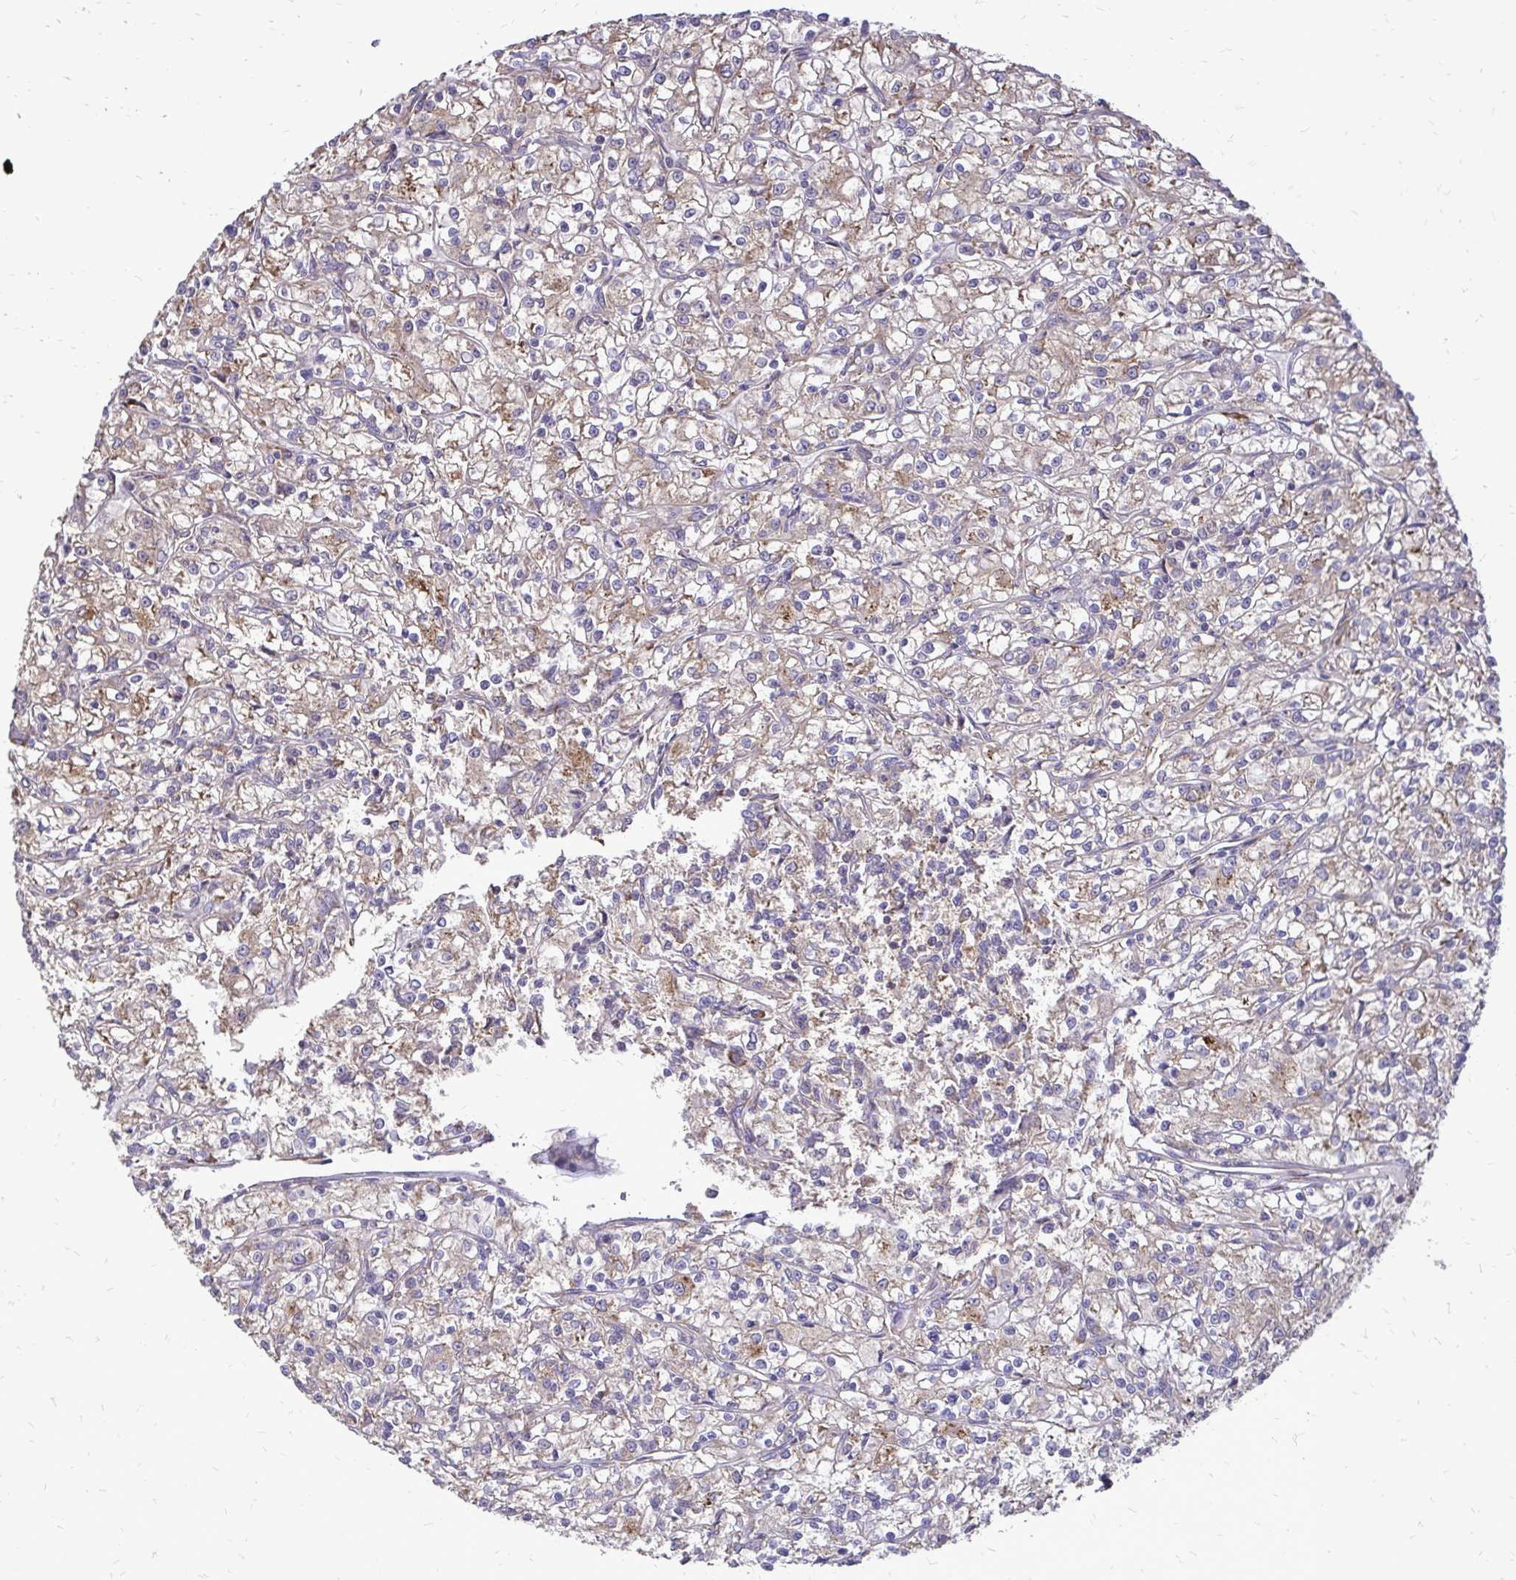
{"staining": {"intensity": "weak", "quantity": "25%-75%", "location": "cytoplasmic/membranous"}, "tissue": "renal cancer", "cell_type": "Tumor cells", "image_type": "cancer", "snomed": [{"axis": "morphology", "description": "Adenocarcinoma, NOS"}, {"axis": "topography", "description": "Kidney"}], "caption": "Protein positivity by IHC reveals weak cytoplasmic/membranous expression in approximately 25%-75% of tumor cells in renal adenocarcinoma.", "gene": "RPS3", "patient": {"sex": "female", "age": 59}}